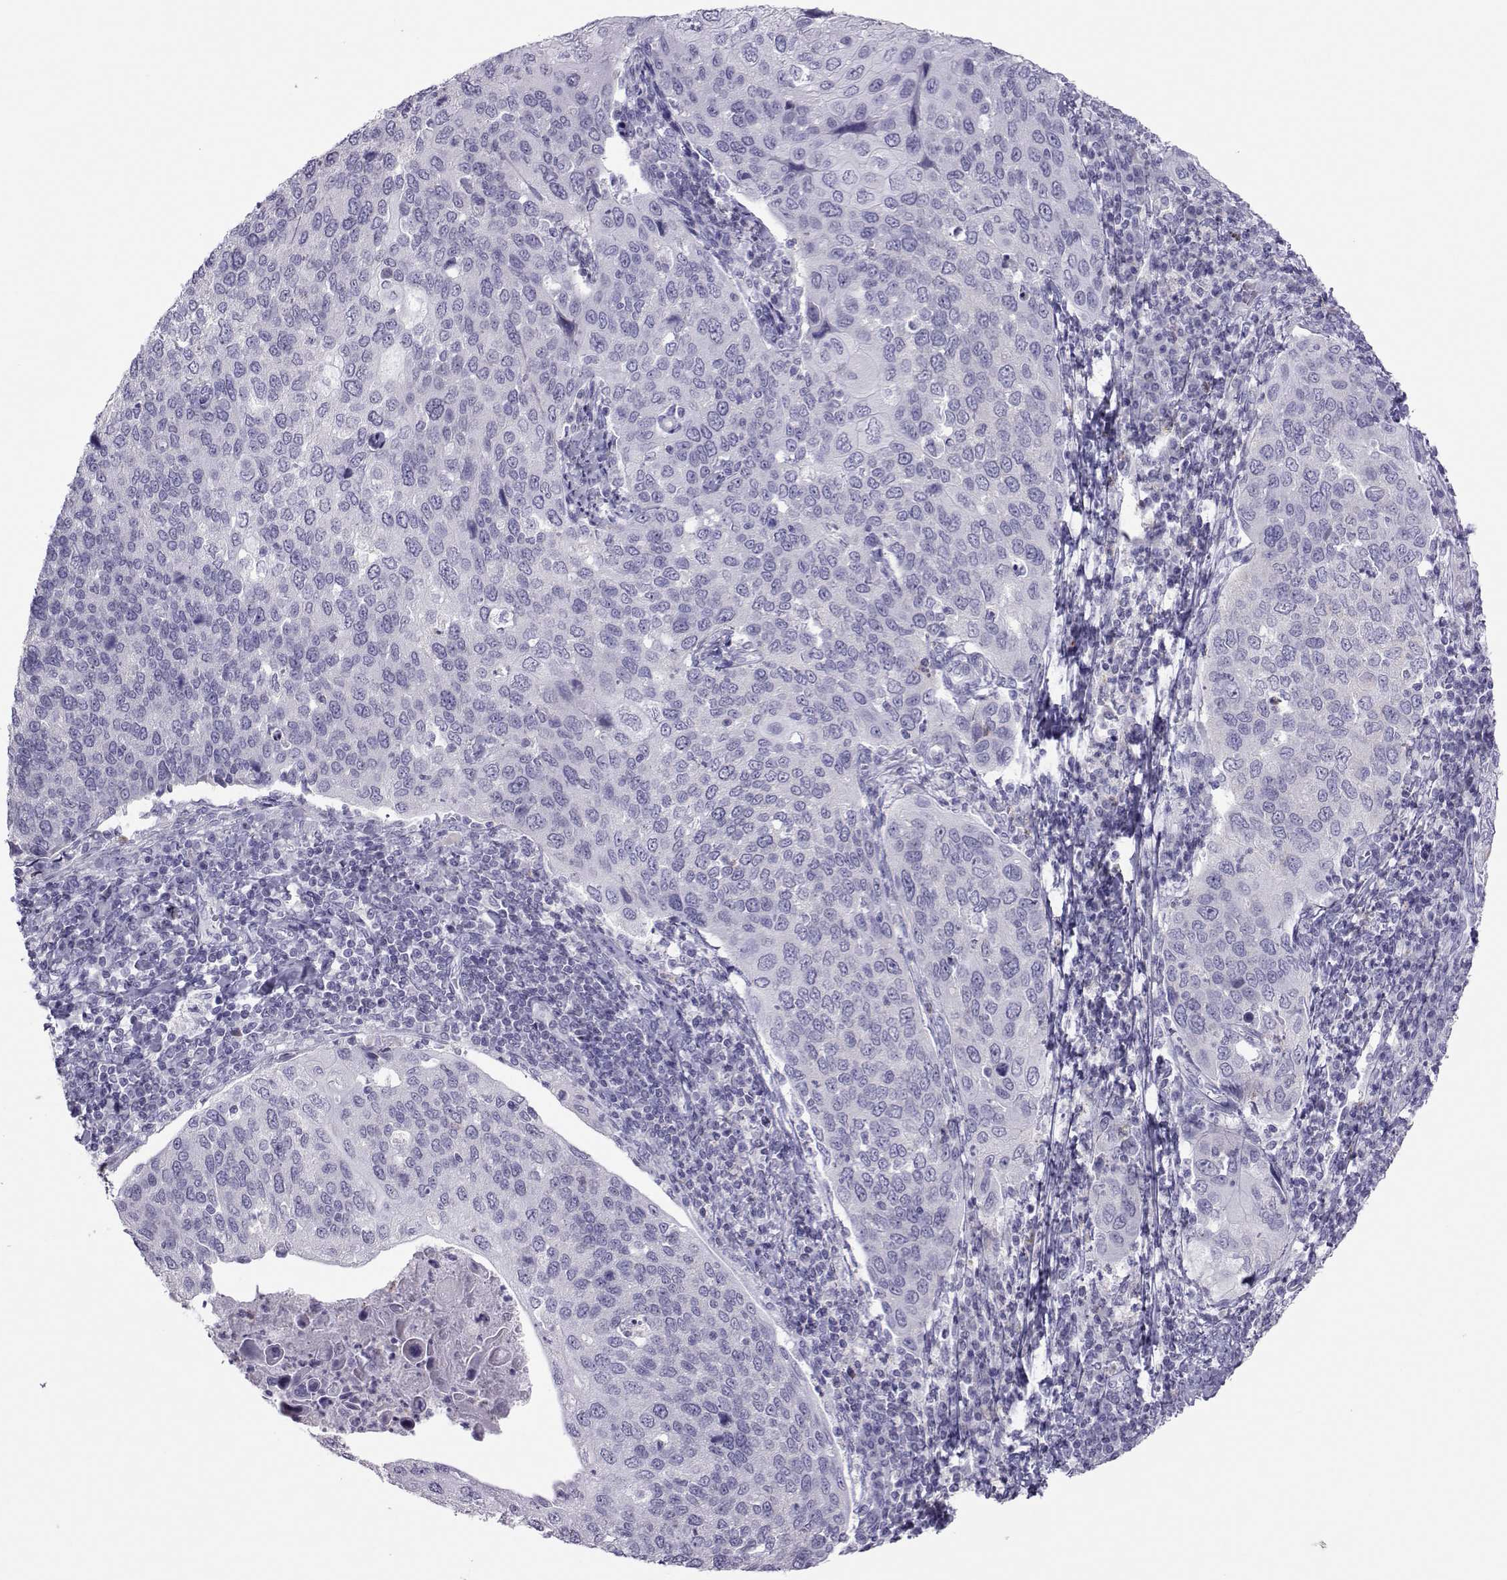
{"staining": {"intensity": "negative", "quantity": "none", "location": "none"}, "tissue": "cervical cancer", "cell_type": "Tumor cells", "image_type": "cancer", "snomed": [{"axis": "morphology", "description": "Squamous cell carcinoma, NOS"}, {"axis": "topography", "description": "Cervix"}], "caption": "Human cervical cancer stained for a protein using immunohistochemistry exhibits no expression in tumor cells.", "gene": "TRPM7", "patient": {"sex": "female", "age": 54}}